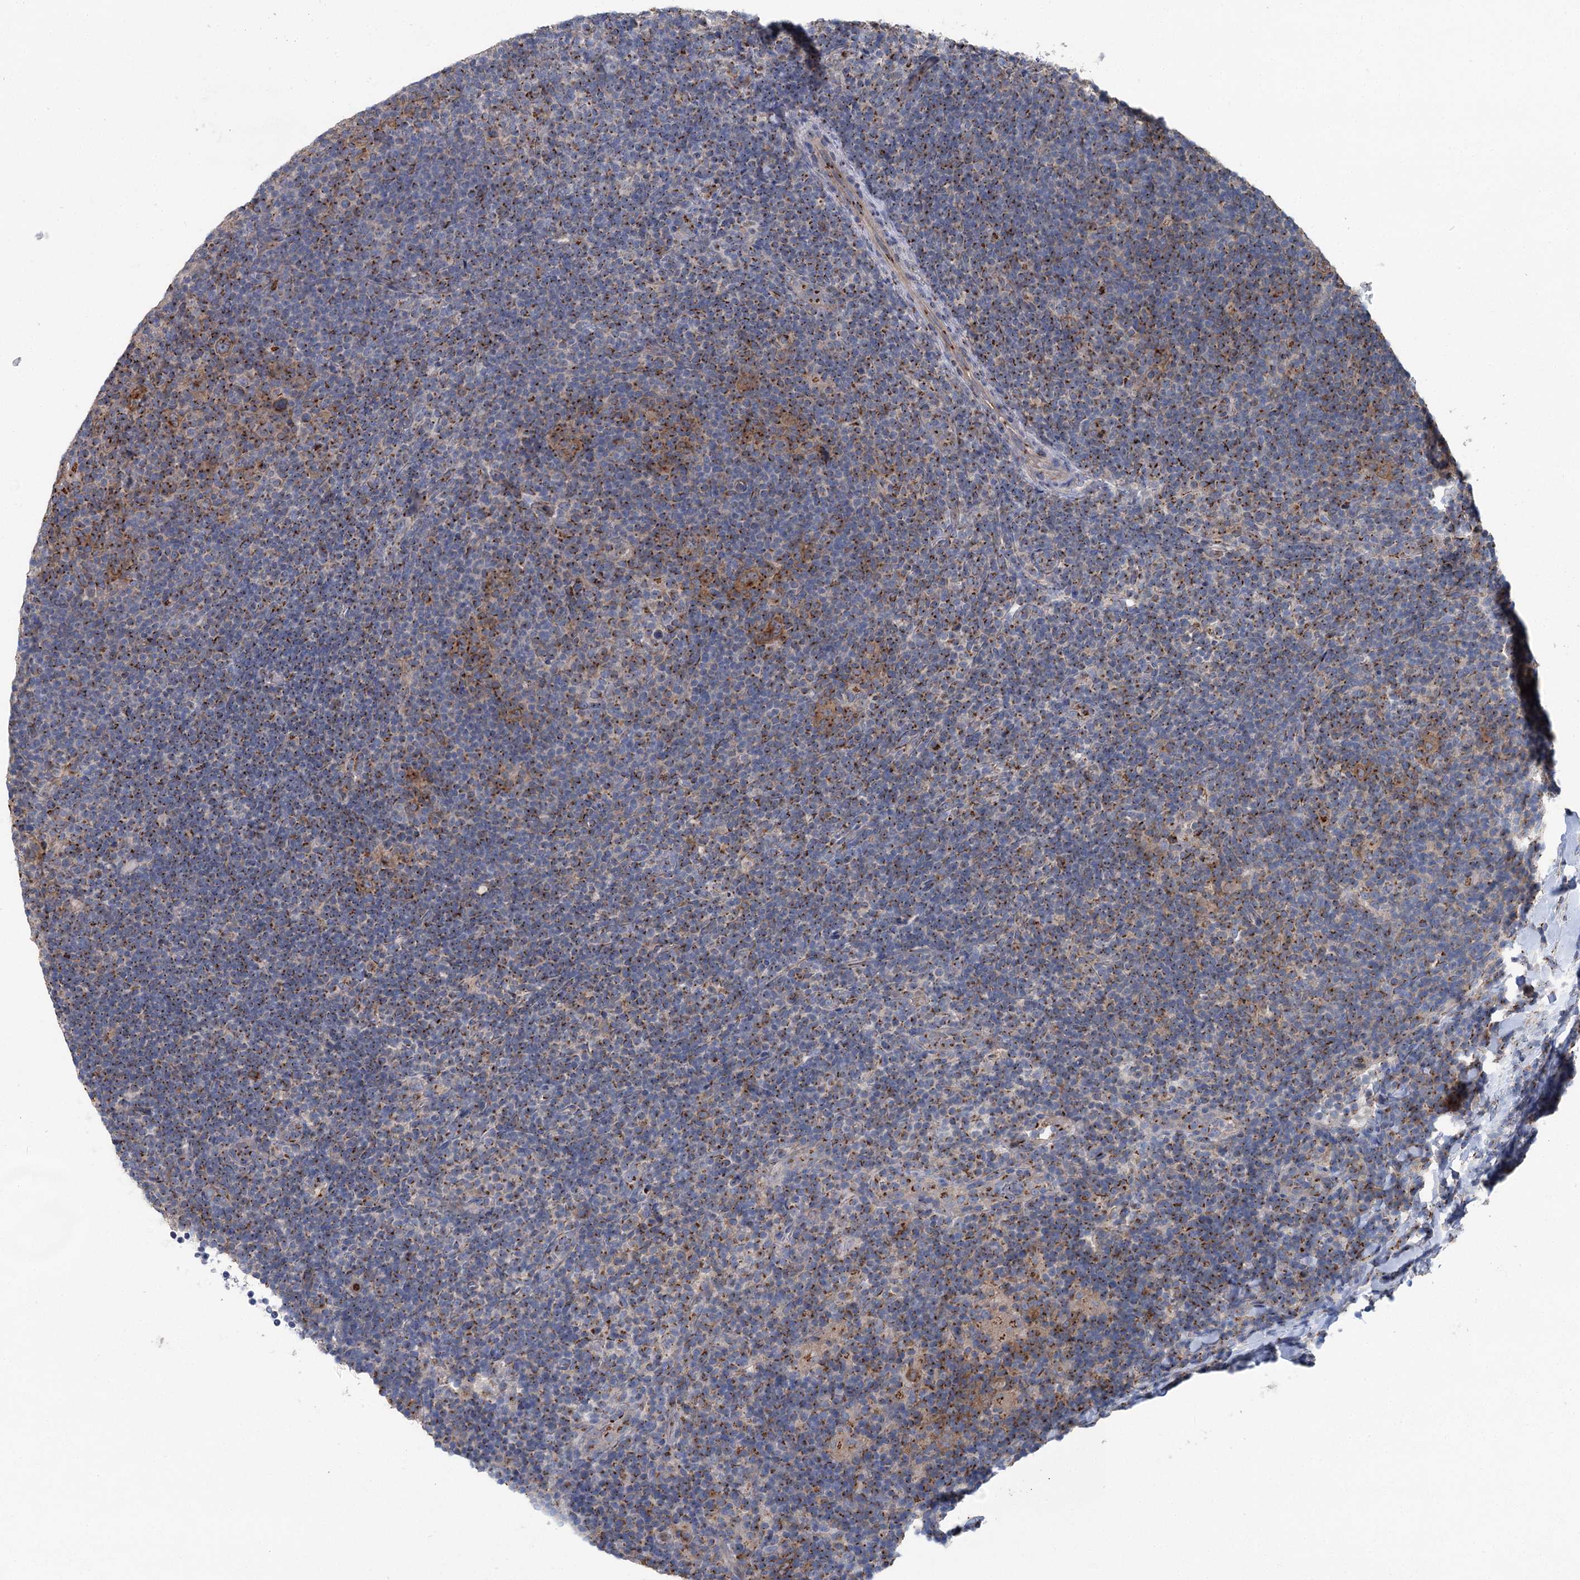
{"staining": {"intensity": "moderate", "quantity": "25%-75%", "location": "cytoplasmic/membranous"}, "tissue": "lymphoma", "cell_type": "Tumor cells", "image_type": "cancer", "snomed": [{"axis": "morphology", "description": "Hodgkin's disease, NOS"}, {"axis": "topography", "description": "Lymph node"}], "caption": "Immunohistochemical staining of Hodgkin's disease displays medium levels of moderate cytoplasmic/membranous expression in approximately 25%-75% of tumor cells. (IHC, brightfield microscopy, high magnification).", "gene": "ITIH5", "patient": {"sex": "female", "age": 57}}